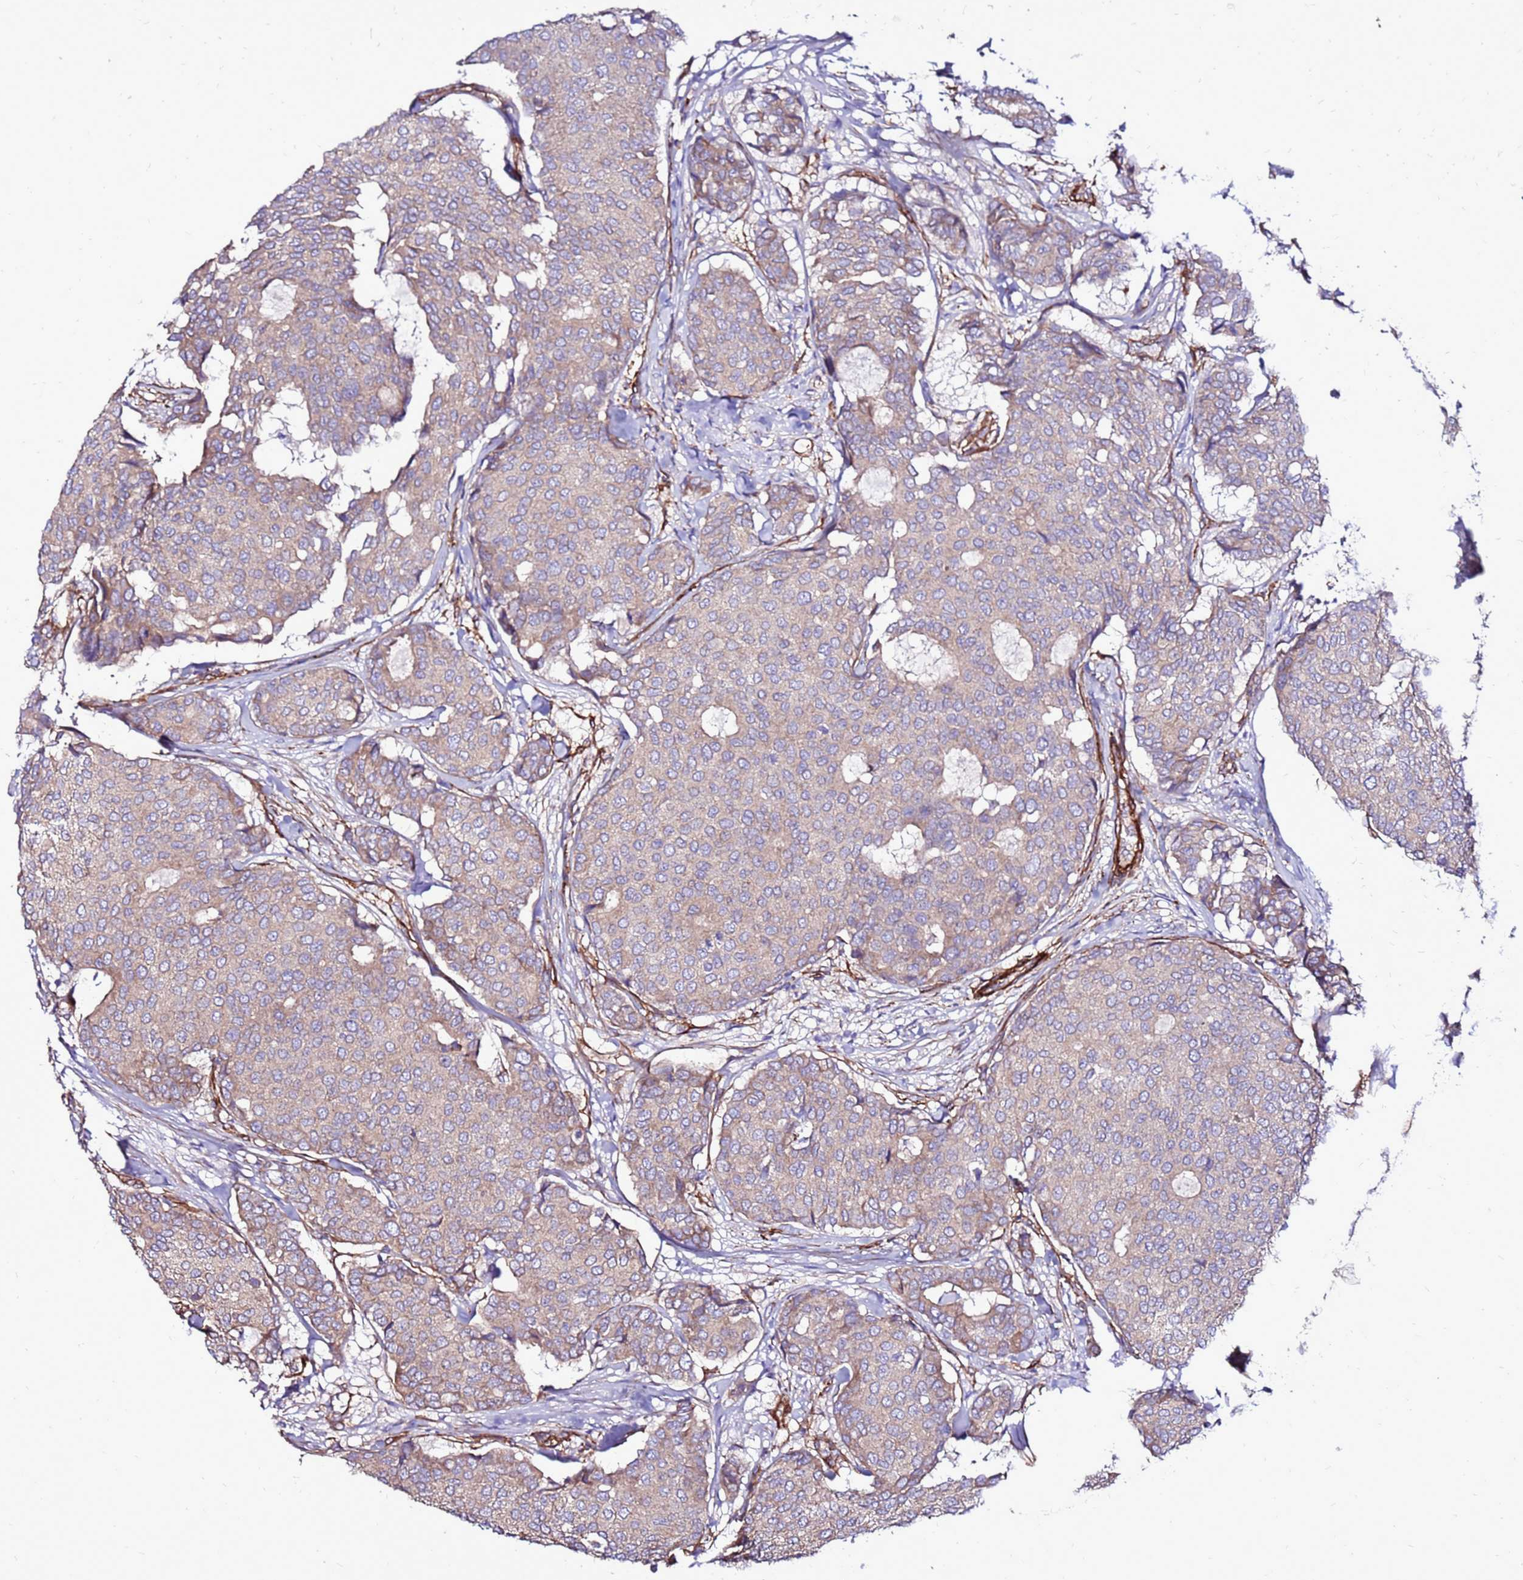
{"staining": {"intensity": "weak", "quantity": ">75%", "location": "cytoplasmic/membranous"}, "tissue": "breast cancer", "cell_type": "Tumor cells", "image_type": "cancer", "snomed": [{"axis": "morphology", "description": "Duct carcinoma"}, {"axis": "topography", "description": "Breast"}], "caption": "Breast cancer was stained to show a protein in brown. There is low levels of weak cytoplasmic/membranous staining in approximately >75% of tumor cells.", "gene": "EI24", "patient": {"sex": "female", "age": 75}}